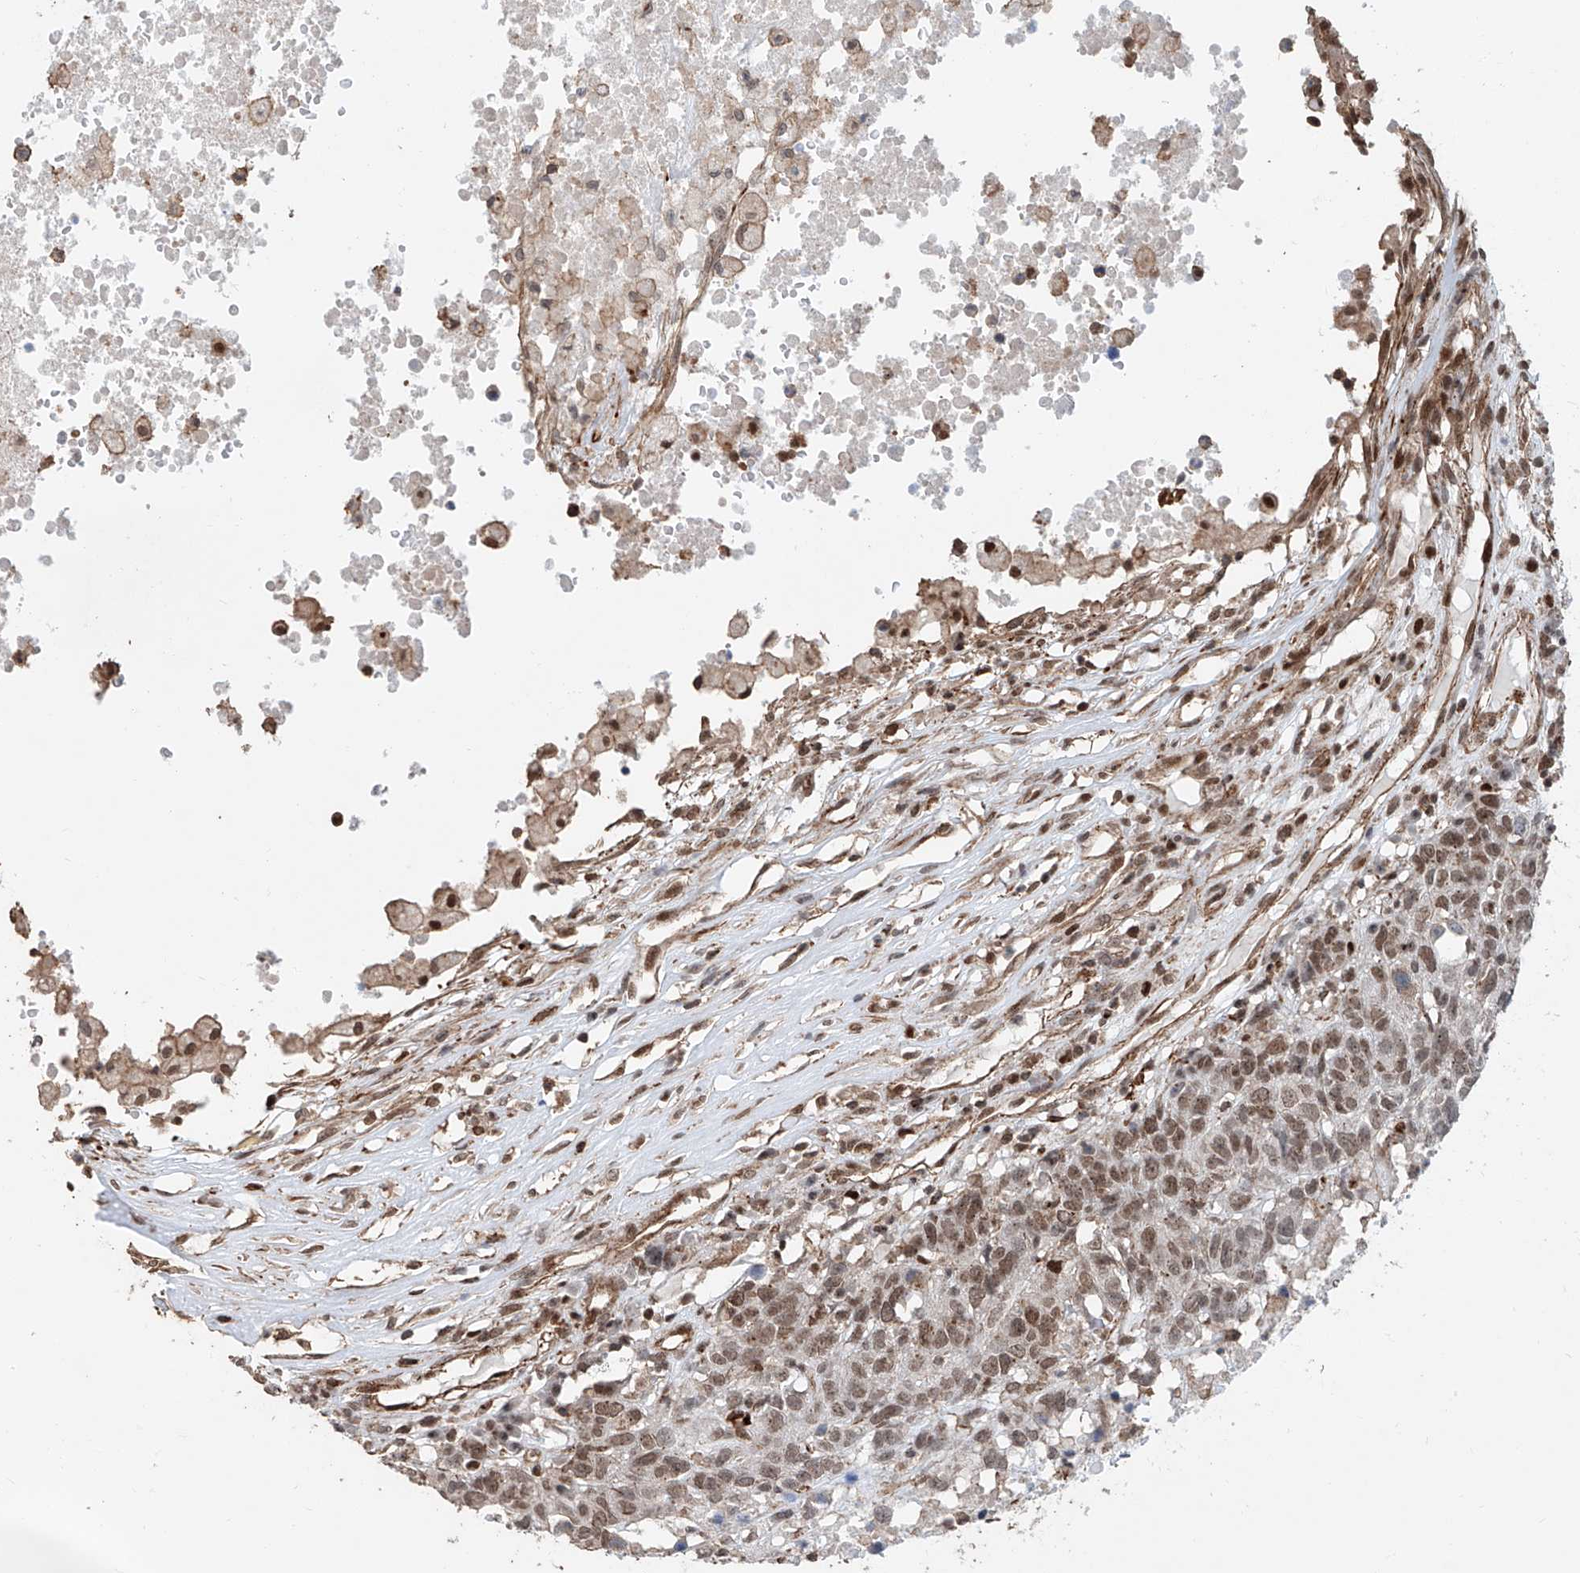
{"staining": {"intensity": "moderate", "quantity": ">75%", "location": "nuclear"}, "tissue": "head and neck cancer", "cell_type": "Tumor cells", "image_type": "cancer", "snomed": [{"axis": "morphology", "description": "Squamous cell carcinoma, NOS"}, {"axis": "topography", "description": "Head-Neck"}], "caption": "High-power microscopy captured an immunohistochemistry image of head and neck cancer (squamous cell carcinoma), revealing moderate nuclear staining in about >75% of tumor cells.", "gene": "SDE2", "patient": {"sex": "male", "age": 66}}